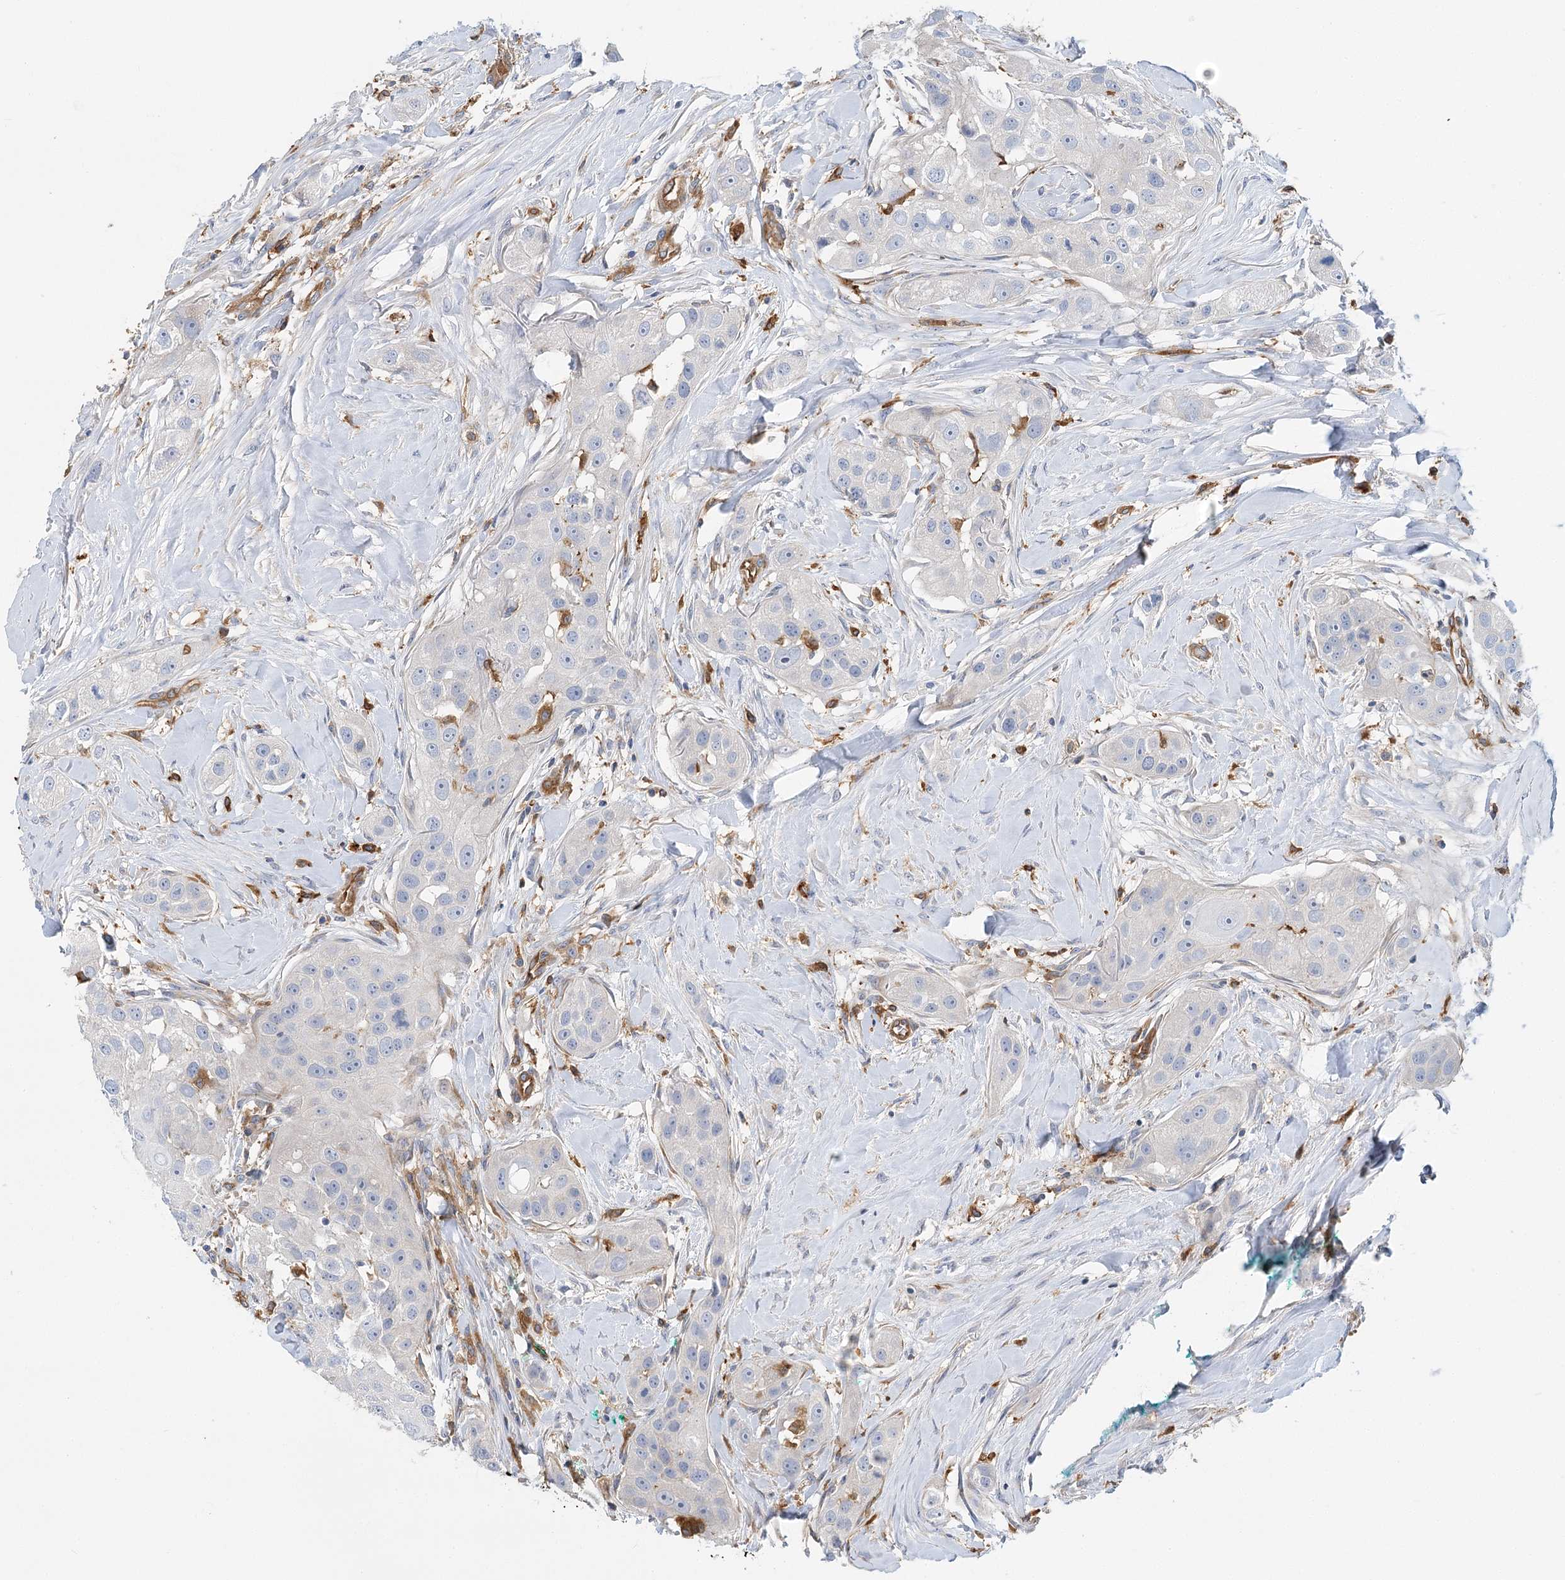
{"staining": {"intensity": "negative", "quantity": "none", "location": "none"}, "tissue": "head and neck cancer", "cell_type": "Tumor cells", "image_type": "cancer", "snomed": [{"axis": "morphology", "description": "Normal tissue, NOS"}, {"axis": "morphology", "description": "Squamous cell carcinoma, NOS"}, {"axis": "topography", "description": "Skeletal muscle"}, {"axis": "topography", "description": "Head-Neck"}], "caption": "Tumor cells show no significant positivity in head and neck cancer. (Immunohistochemistry (ihc), brightfield microscopy, high magnification).", "gene": "GUSB", "patient": {"sex": "male", "age": 51}}